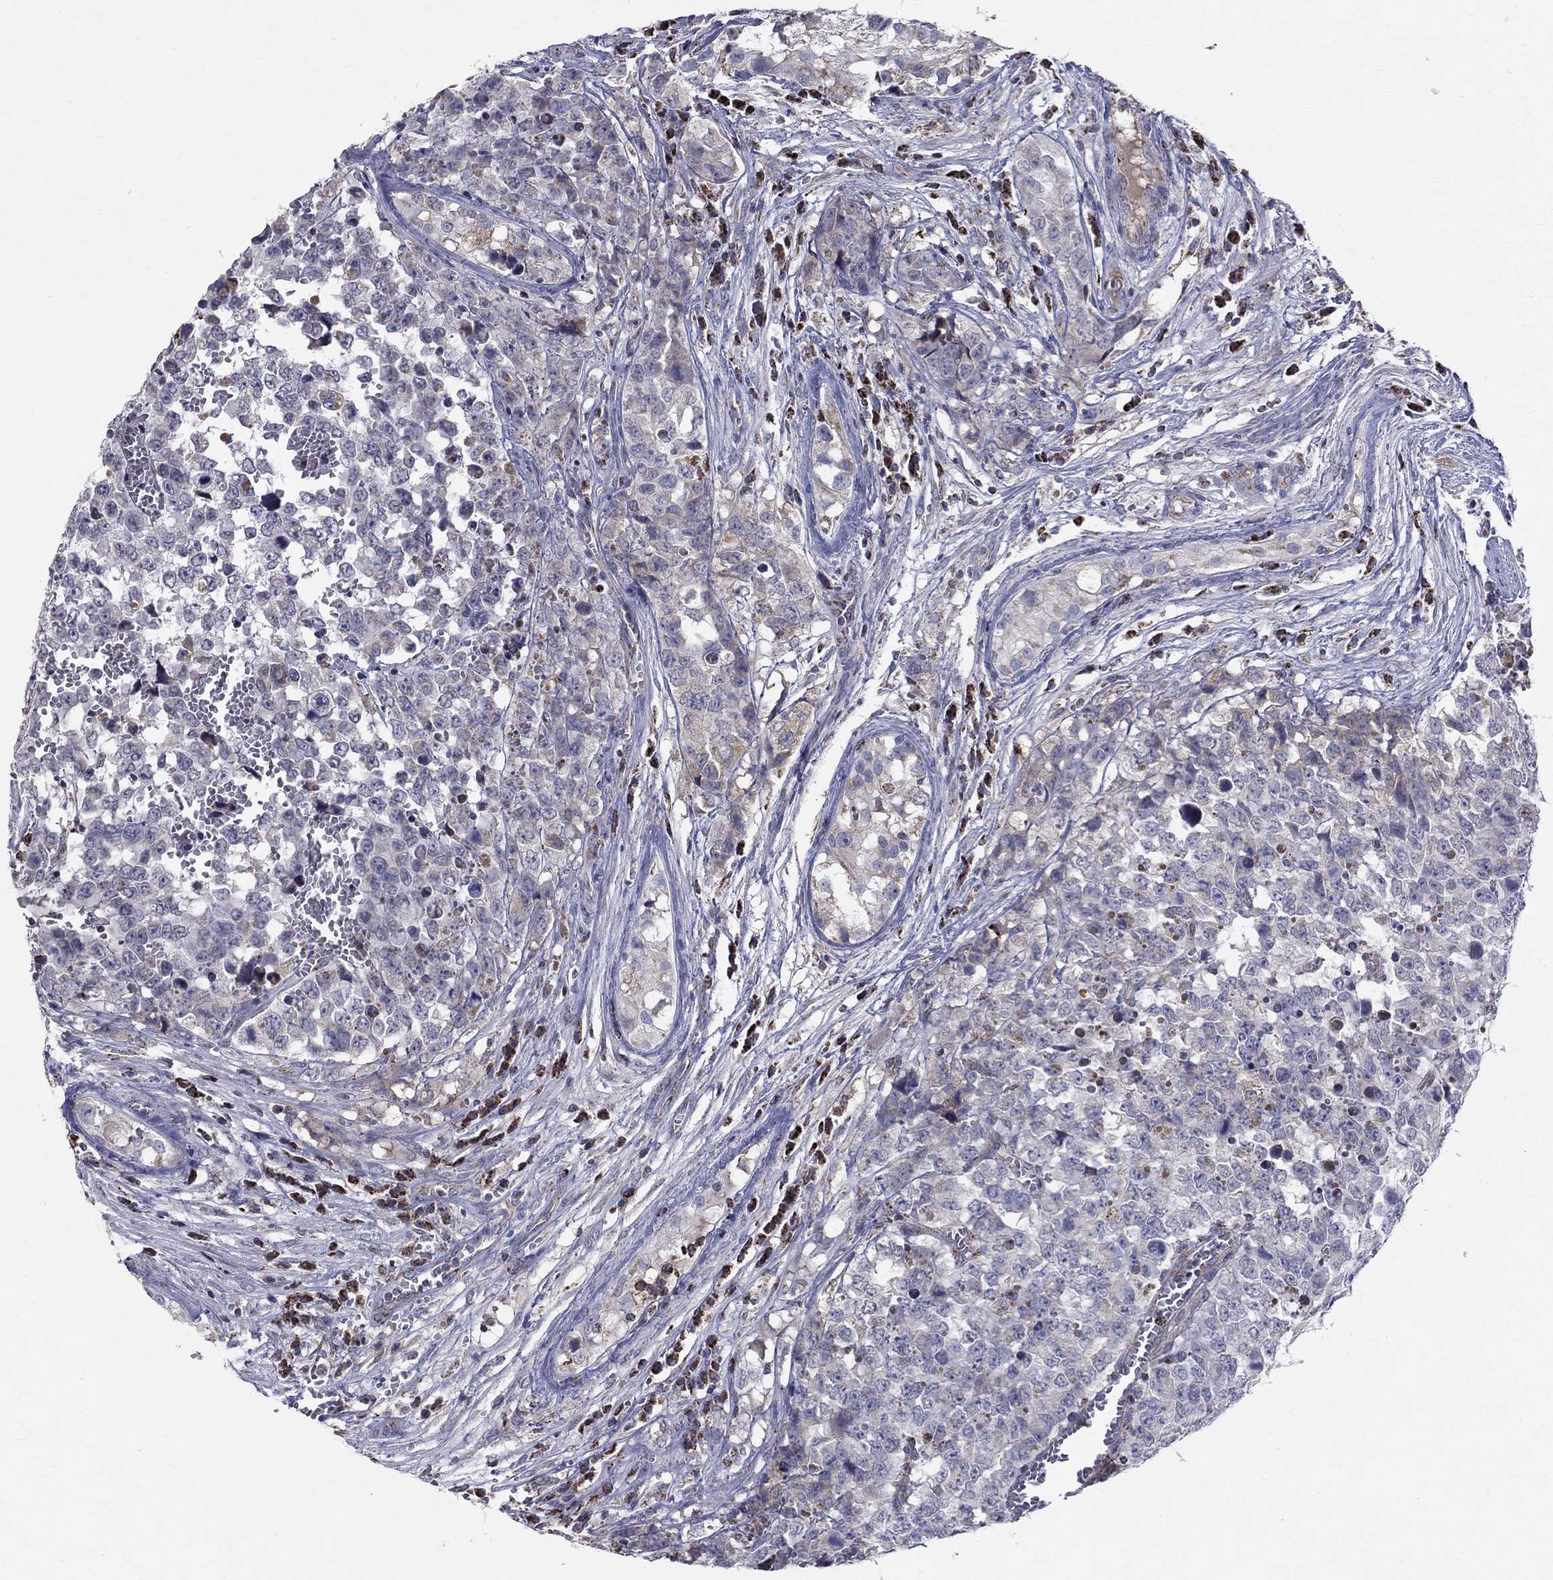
{"staining": {"intensity": "negative", "quantity": "none", "location": "none"}, "tissue": "testis cancer", "cell_type": "Tumor cells", "image_type": "cancer", "snomed": [{"axis": "morphology", "description": "Carcinoma, Embryonal, NOS"}, {"axis": "topography", "description": "Testis"}], "caption": "Tumor cells show no significant protein positivity in testis embryonal carcinoma.", "gene": "SLC4A10", "patient": {"sex": "male", "age": 23}}